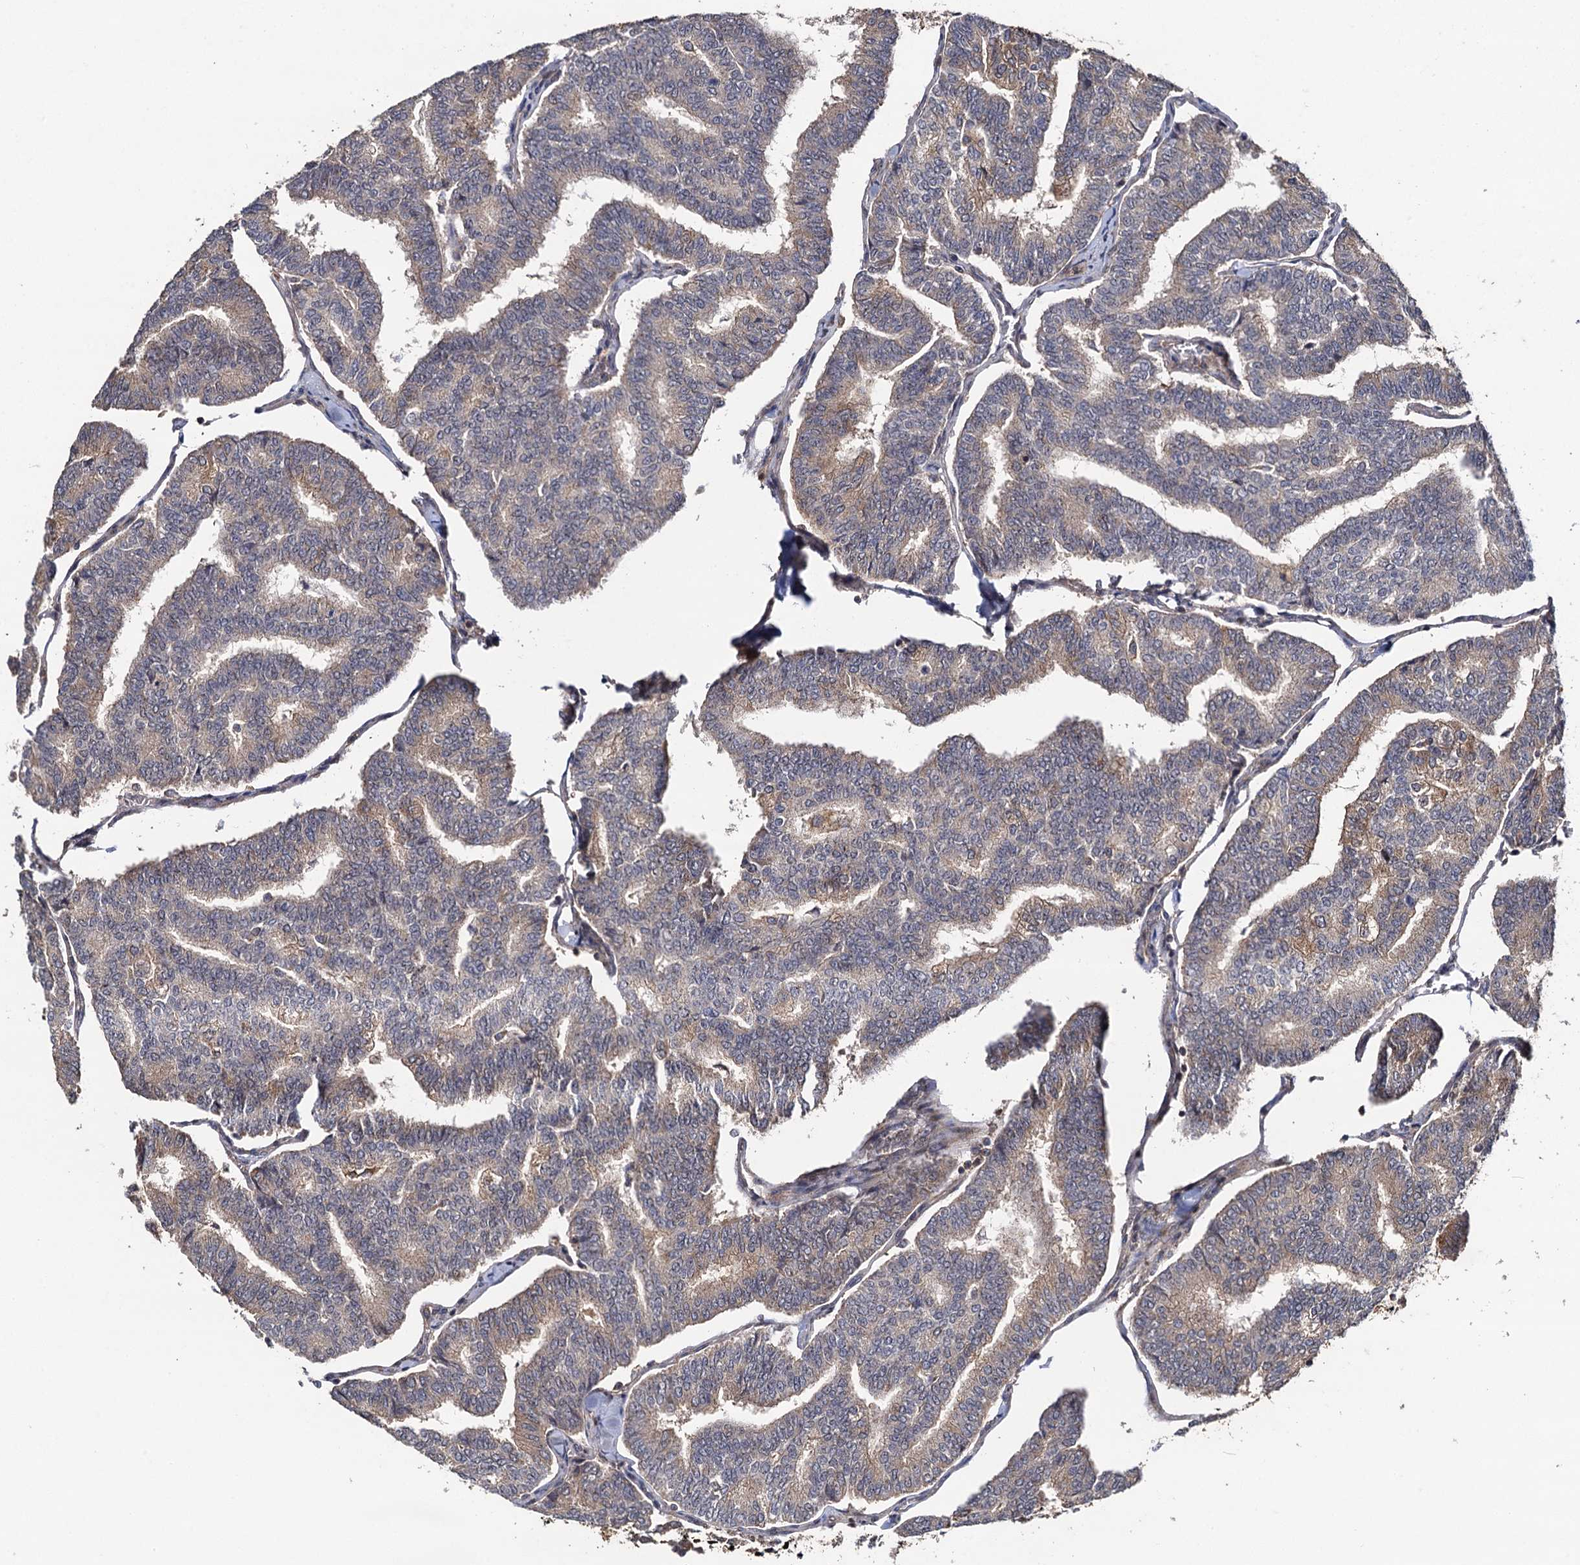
{"staining": {"intensity": "weak", "quantity": "25%-75%", "location": "cytoplasmic/membranous"}, "tissue": "thyroid cancer", "cell_type": "Tumor cells", "image_type": "cancer", "snomed": [{"axis": "morphology", "description": "Papillary adenocarcinoma, NOS"}, {"axis": "topography", "description": "Thyroid gland"}], "caption": "The immunohistochemical stain highlights weak cytoplasmic/membranous expression in tumor cells of thyroid cancer (papillary adenocarcinoma) tissue.", "gene": "KXD1", "patient": {"sex": "female", "age": 35}}